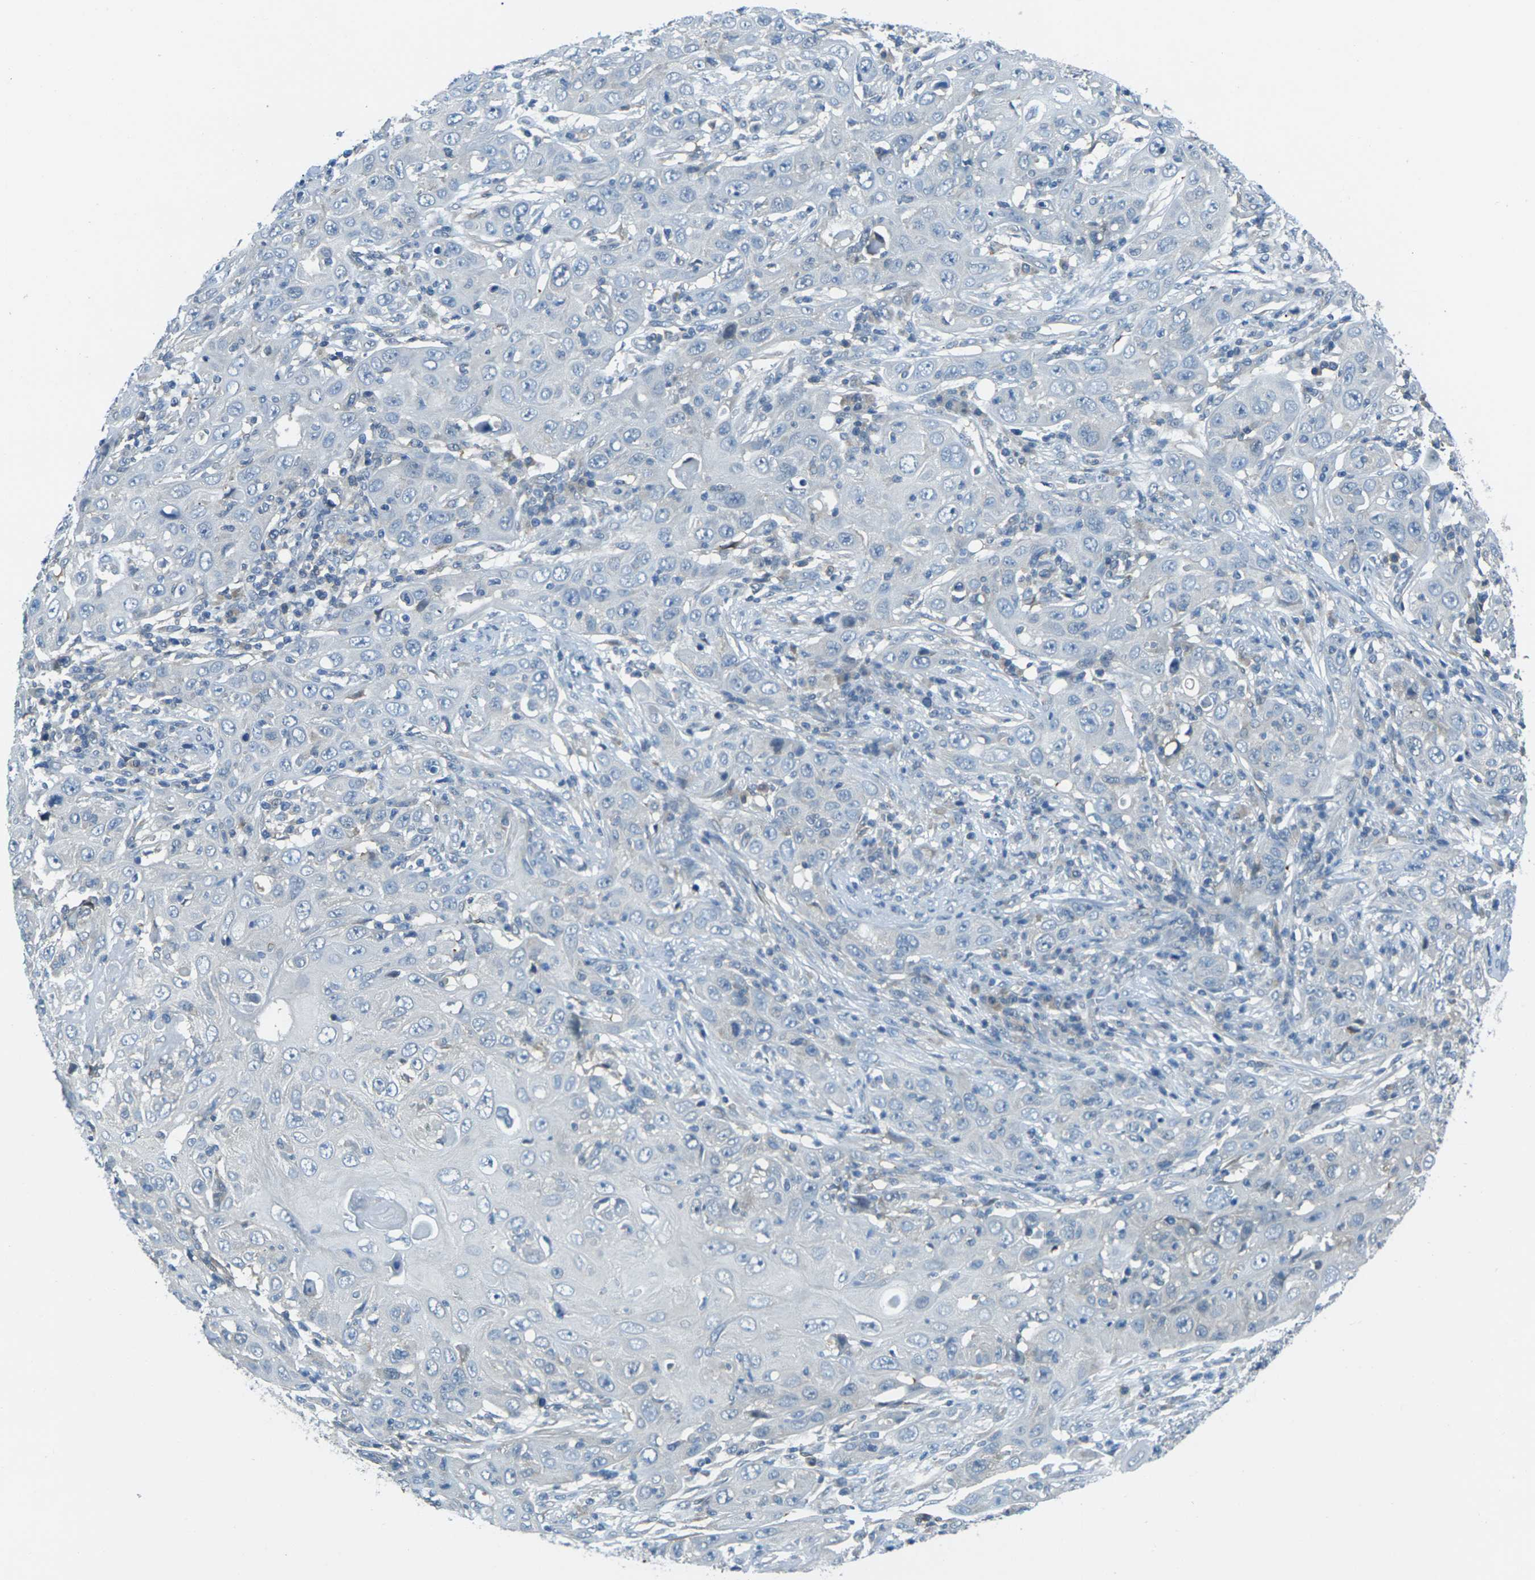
{"staining": {"intensity": "negative", "quantity": "none", "location": "none"}, "tissue": "skin cancer", "cell_type": "Tumor cells", "image_type": "cancer", "snomed": [{"axis": "morphology", "description": "Squamous cell carcinoma, NOS"}, {"axis": "topography", "description": "Skin"}], "caption": "Immunohistochemistry image of human skin squamous cell carcinoma stained for a protein (brown), which demonstrates no positivity in tumor cells.", "gene": "NANOS2", "patient": {"sex": "female", "age": 88}}